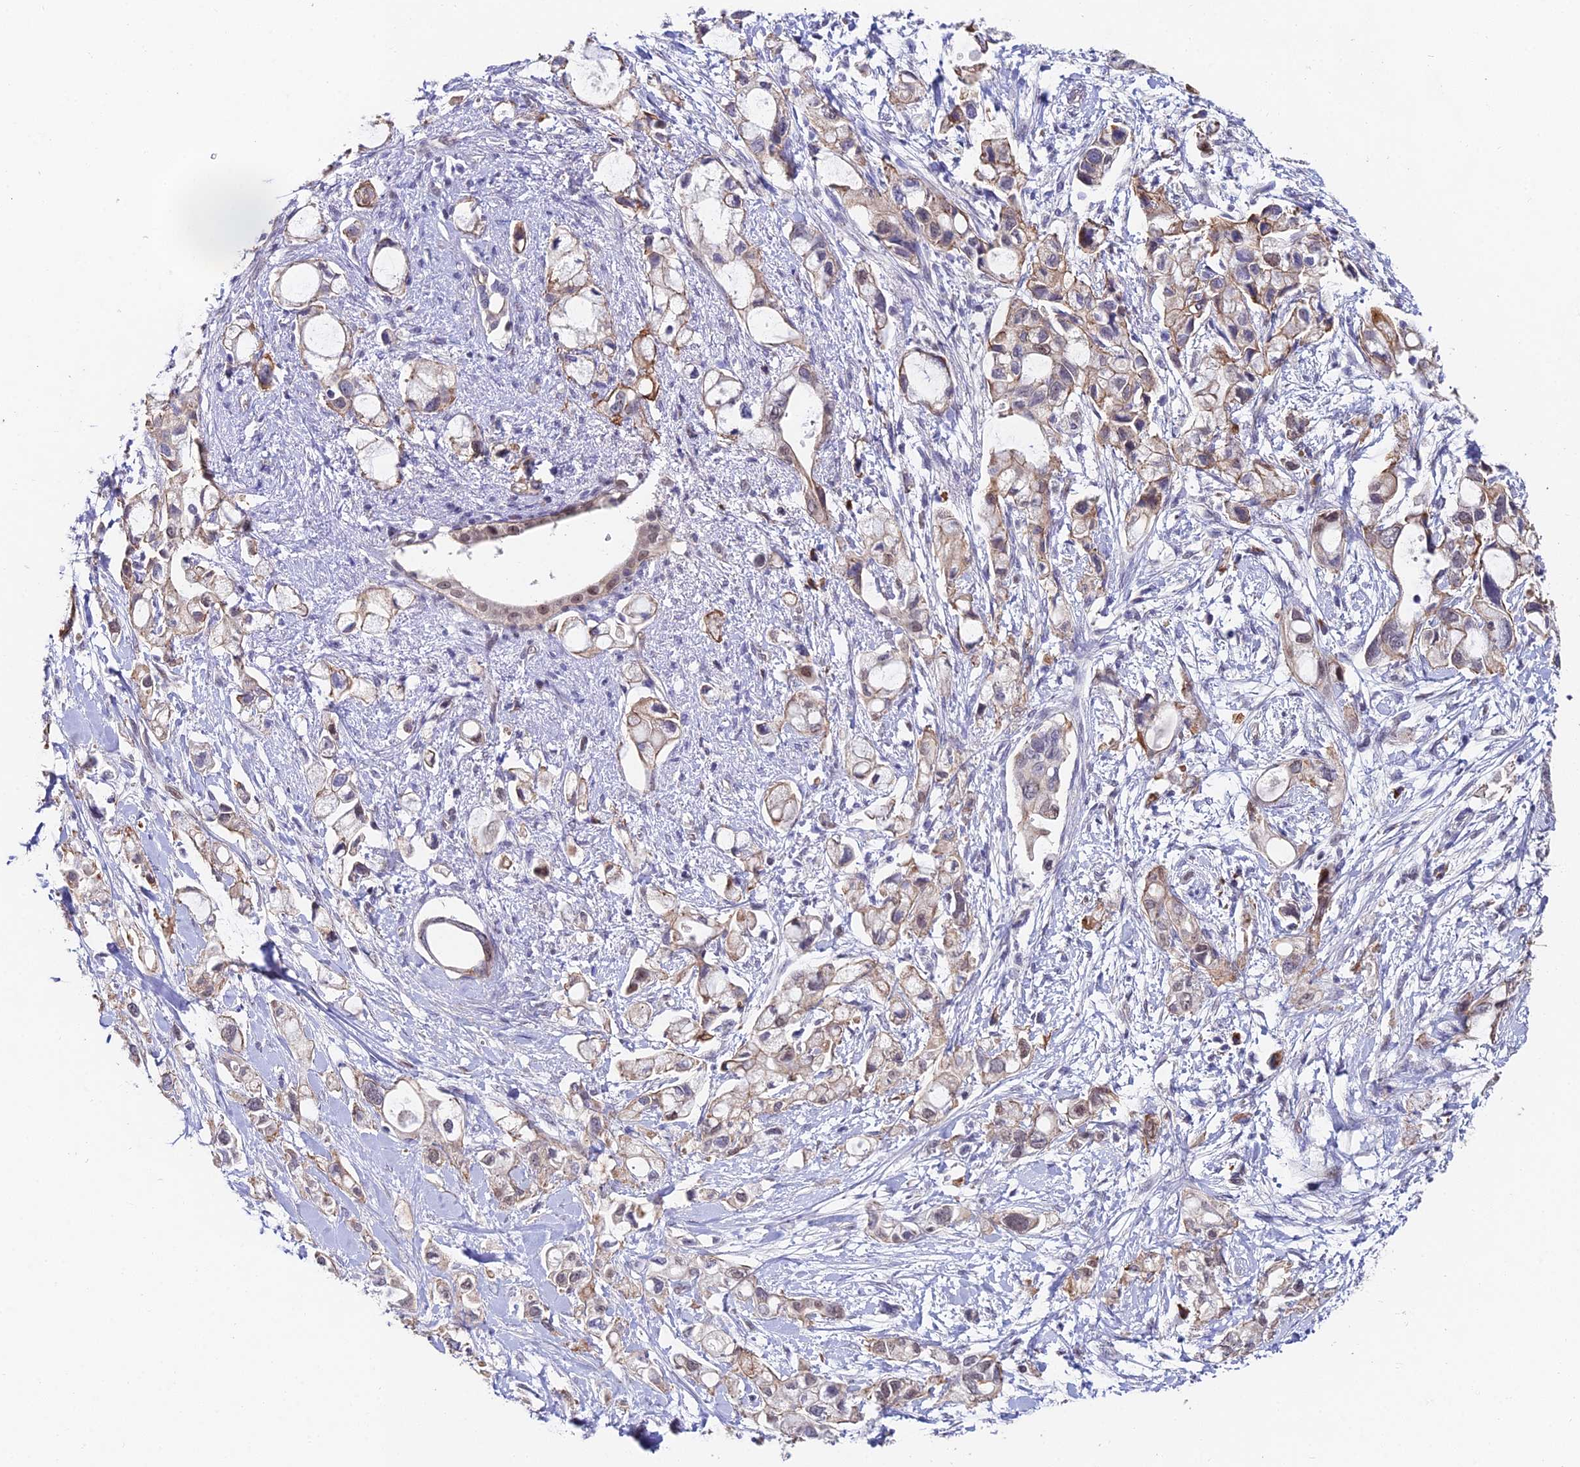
{"staining": {"intensity": "weak", "quantity": "25%-75%", "location": "cytoplasmic/membranous"}, "tissue": "pancreatic cancer", "cell_type": "Tumor cells", "image_type": "cancer", "snomed": [{"axis": "morphology", "description": "Adenocarcinoma, NOS"}, {"axis": "topography", "description": "Pancreas"}], "caption": "A micrograph of human pancreatic cancer stained for a protein exhibits weak cytoplasmic/membranous brown staining in tumor cells. (Brightfield microscopy of DAB IHC at high magnification).", "gene": "TRIM24", "patient": {"sex": "female", "age": 56}}